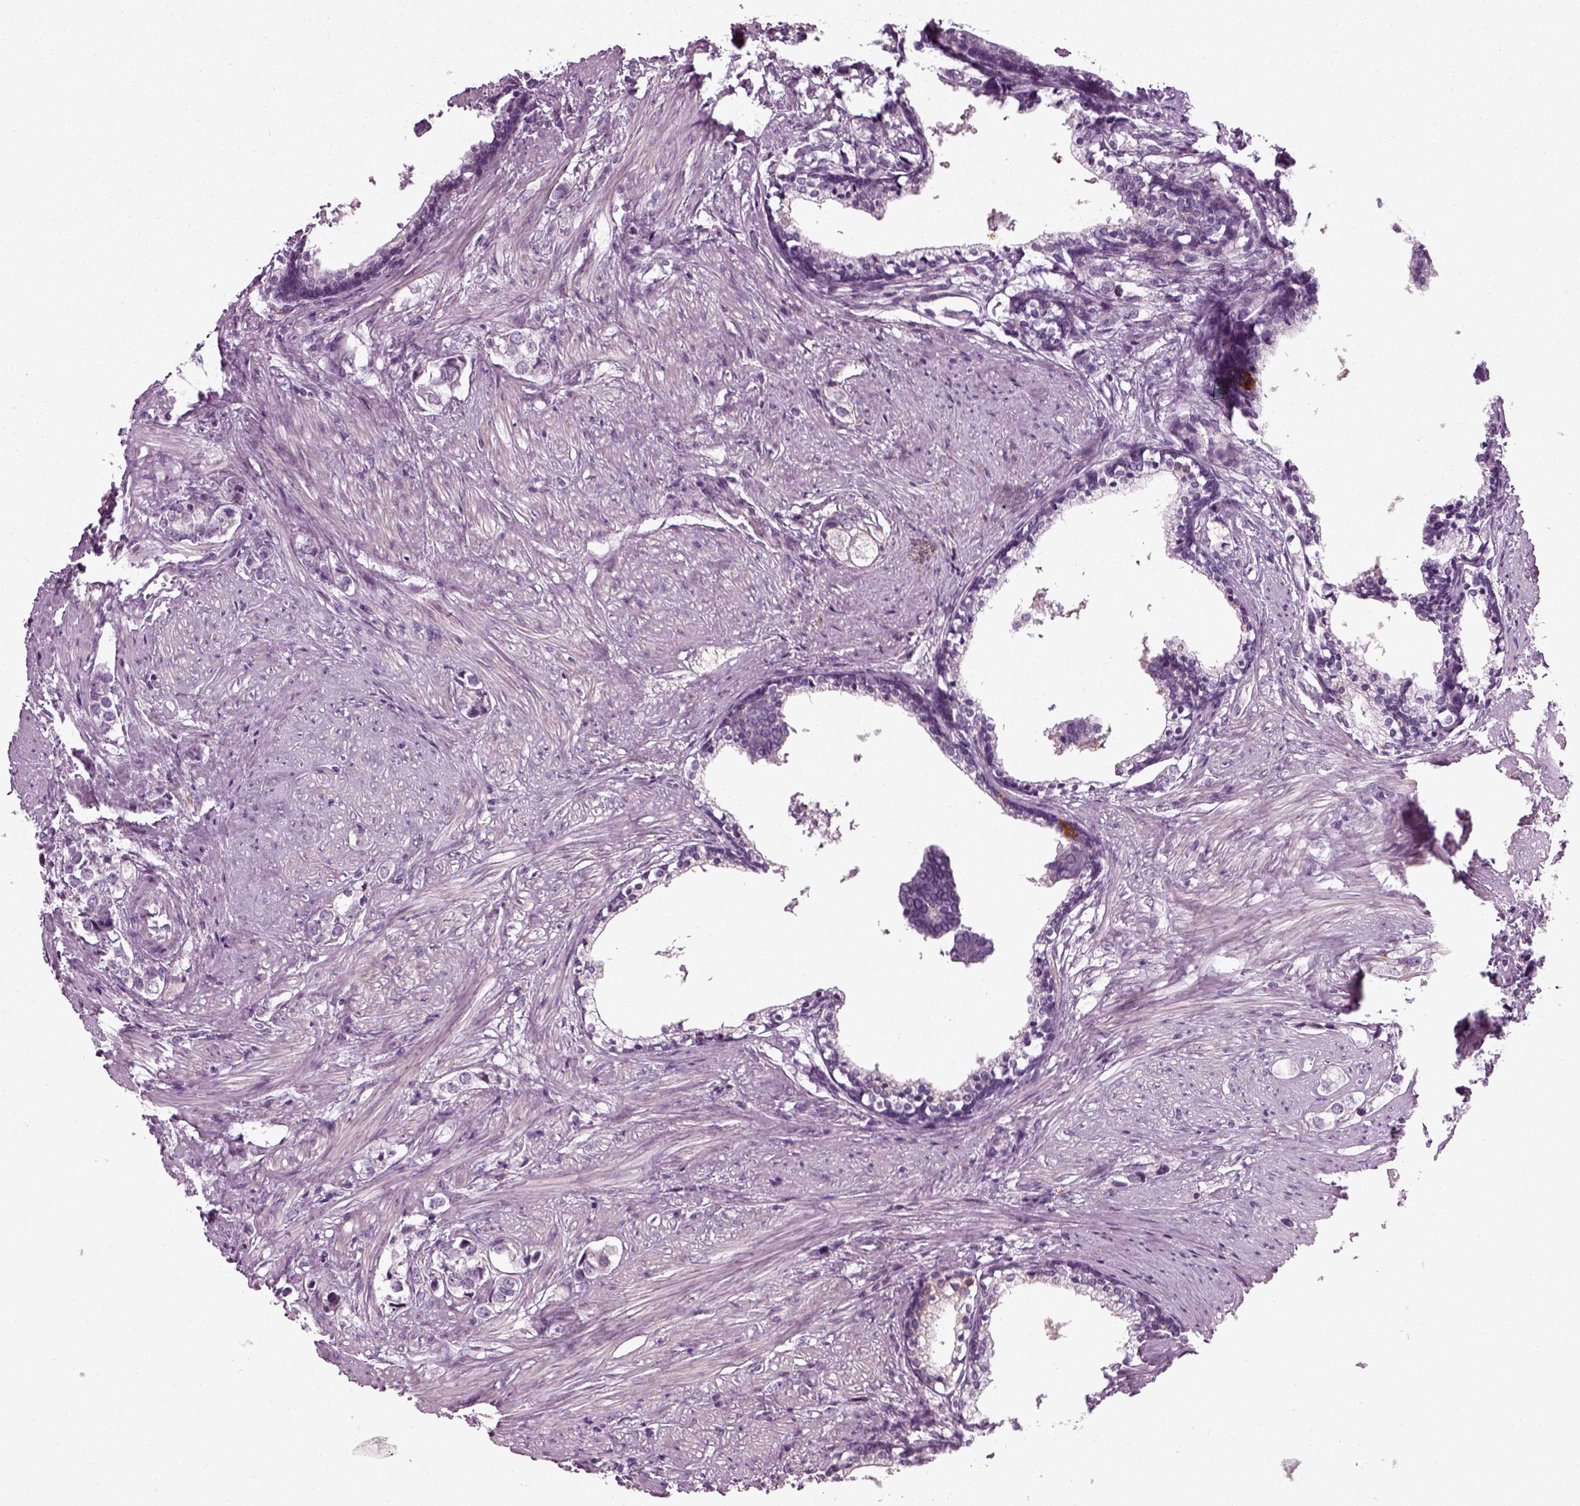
{"staining": {"intensity": "negative", "quantity": "none", "location": "none"}, "tissue": "prostate cancer", "cell_type": "Tumor cells", "image_type": "cancer", "snomed": [{"axis": "morphology", "description": "Adenocarcinoma, NOS"}, {"axis": "topography", "description": "Prostate and seminal vesicle, NOS"}], "caption": "There is no significant staining in tumor cells of prostate cancer (adenocarcinoma). (DAB (3,3'-diaminobenzidine) immunohistochemistry (IHC) visualized using brightfield microscopy, high magnification).", "gene": "SCG5", "patient": {"sex": "male", "age": 63}}